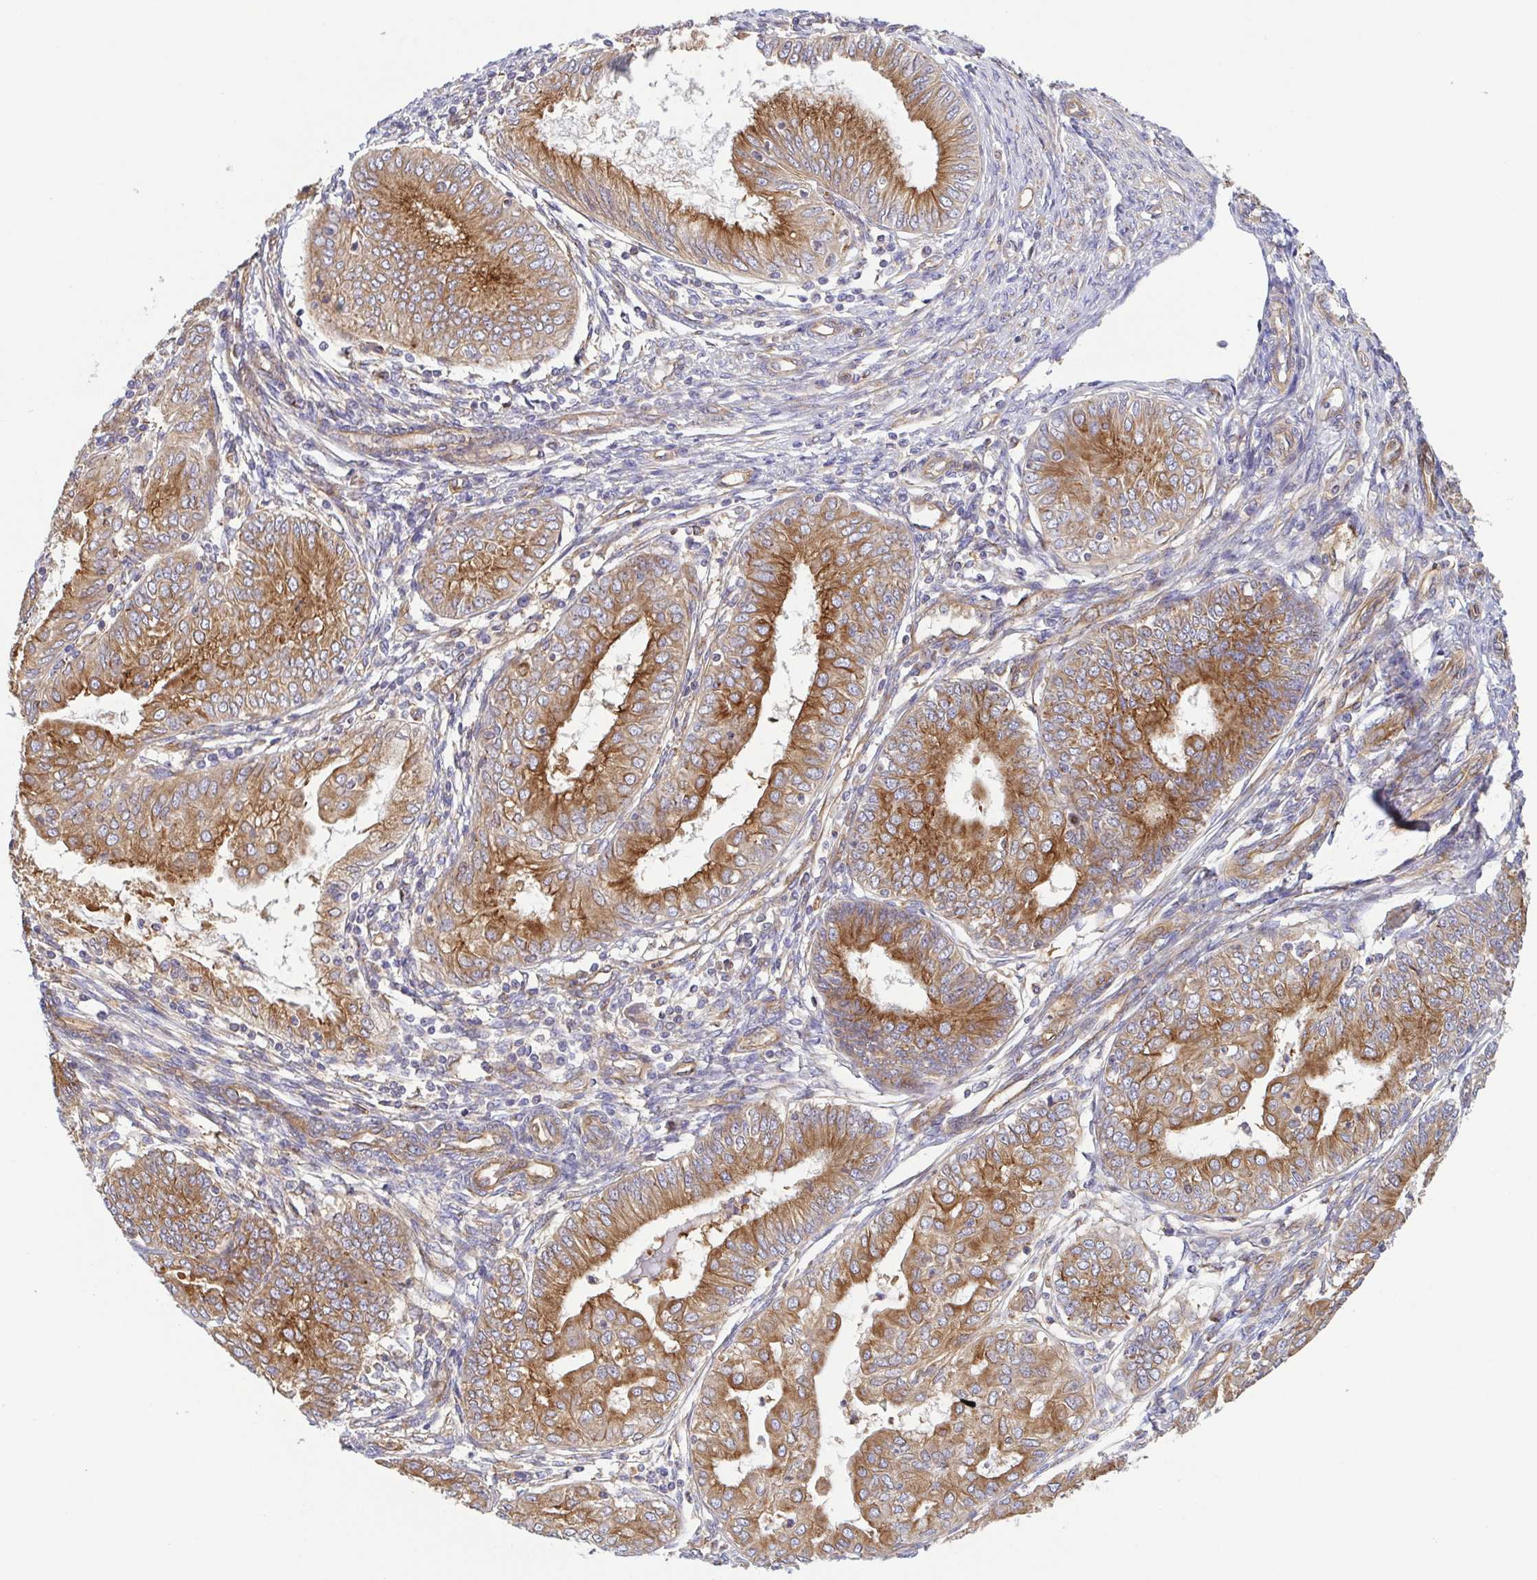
{"staining": {"intensity": "moderate", "quantity": ">75%", "location": "cytoplasmic/membranous"}, "tissue": "endometrial cancer", "cell_type": "Tumor cells", "image_type": "cancer", "snomed": [{"axis": "morphology", "description": "Adenocarcinoma, NOS"}, {"axis": "topography", "description": "Endometrium"}], "caption": "IHC photomicrograph of human endometrial cancer stained for a protein (brown), which displays medium levels of moderate cytoplasmic/membranous expression in approximately >75% of tumor cells.", "gene": "KIF5B", "patient": {"sex": "female", "age": 68}}